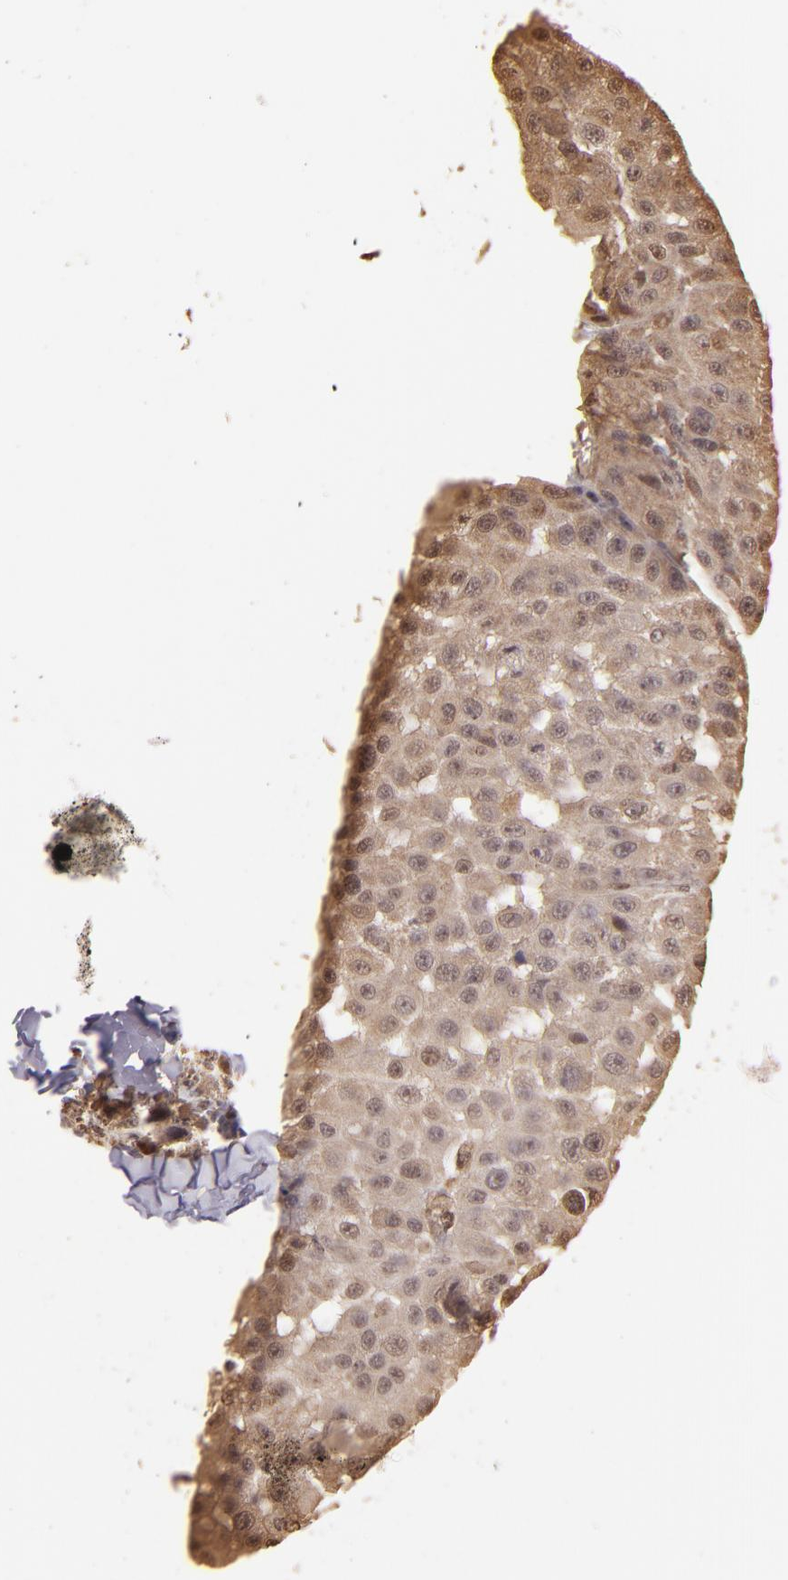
{"staining": {"intensity": "weak", "quantity": ">75%", "location": "cytoplasmic/membranous"}, "tissue": "melanoma", "cell_type": "Tumor cells", "image_type": "cancer", "snomed": [{"axis": "morphology", "description": "Malignant melanoma, NOS"}, {"axis": "topography", "description": "Skin"}], "caption": "There is low levels of weak cytoplasmic/membranous staining in tumor cells of melanoma, as demonstrated by immunohistochemical staining (brown color).", "gene": "ARPC2", "patient": {"sex": "female", "age": 64}}